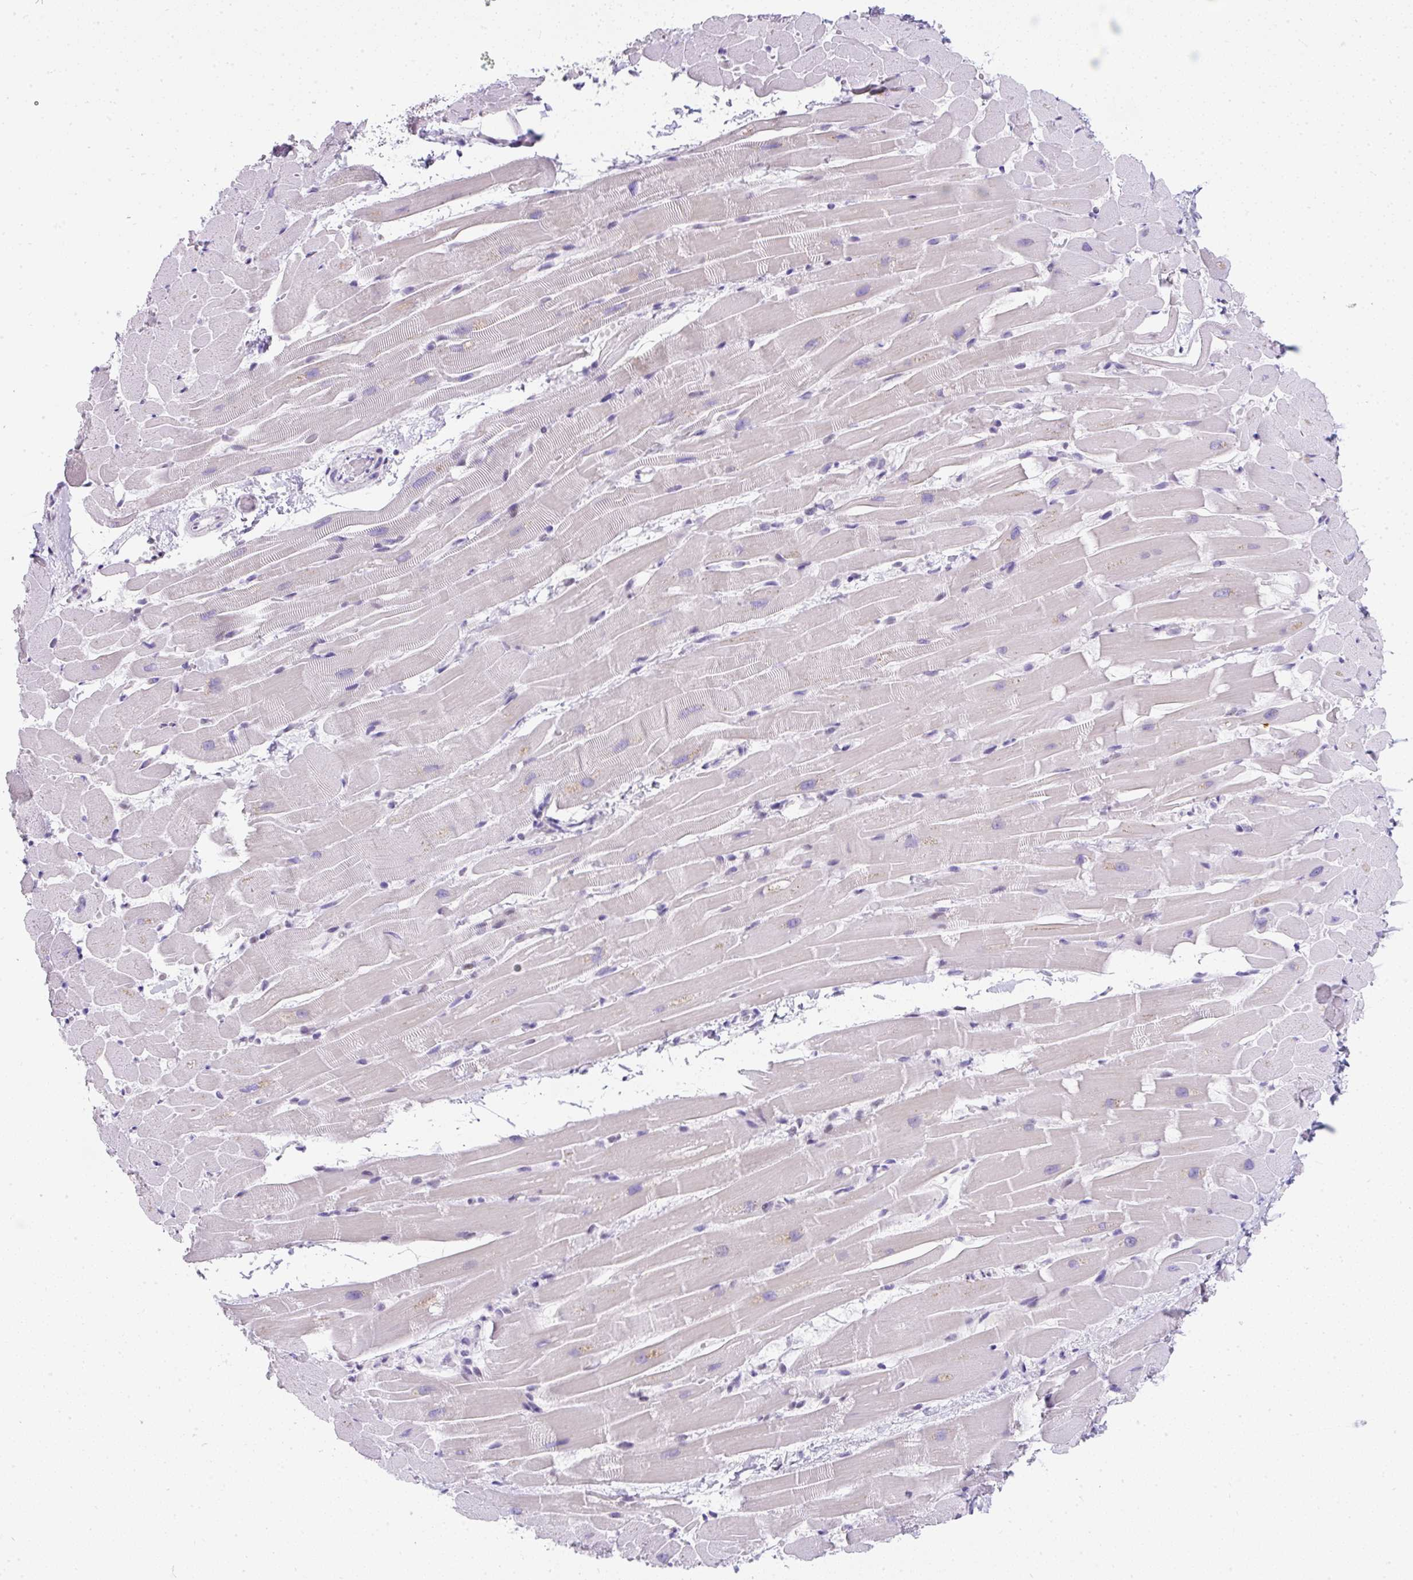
{"staining": {"intensity": "weak", "quantity": "25%-75%", "location": "nuclear"}, "tissue": "heart muscle", "cell_type": "Cardiomyocytes", "image_type": "normal", "snomed": [{"axis": "morphology", "description": "Normal tissue, NOS"}, {"axis": "topography", "description": "Heart"}], "caption": "Weak nuclear positivity for a protein is seen in about 25%-75% of cardiomyocytes of benign heart muscle using immunohistochemistry (IHC).", "gene": "PLCXD2", "patient": {"sex": "male", "age": 37}}